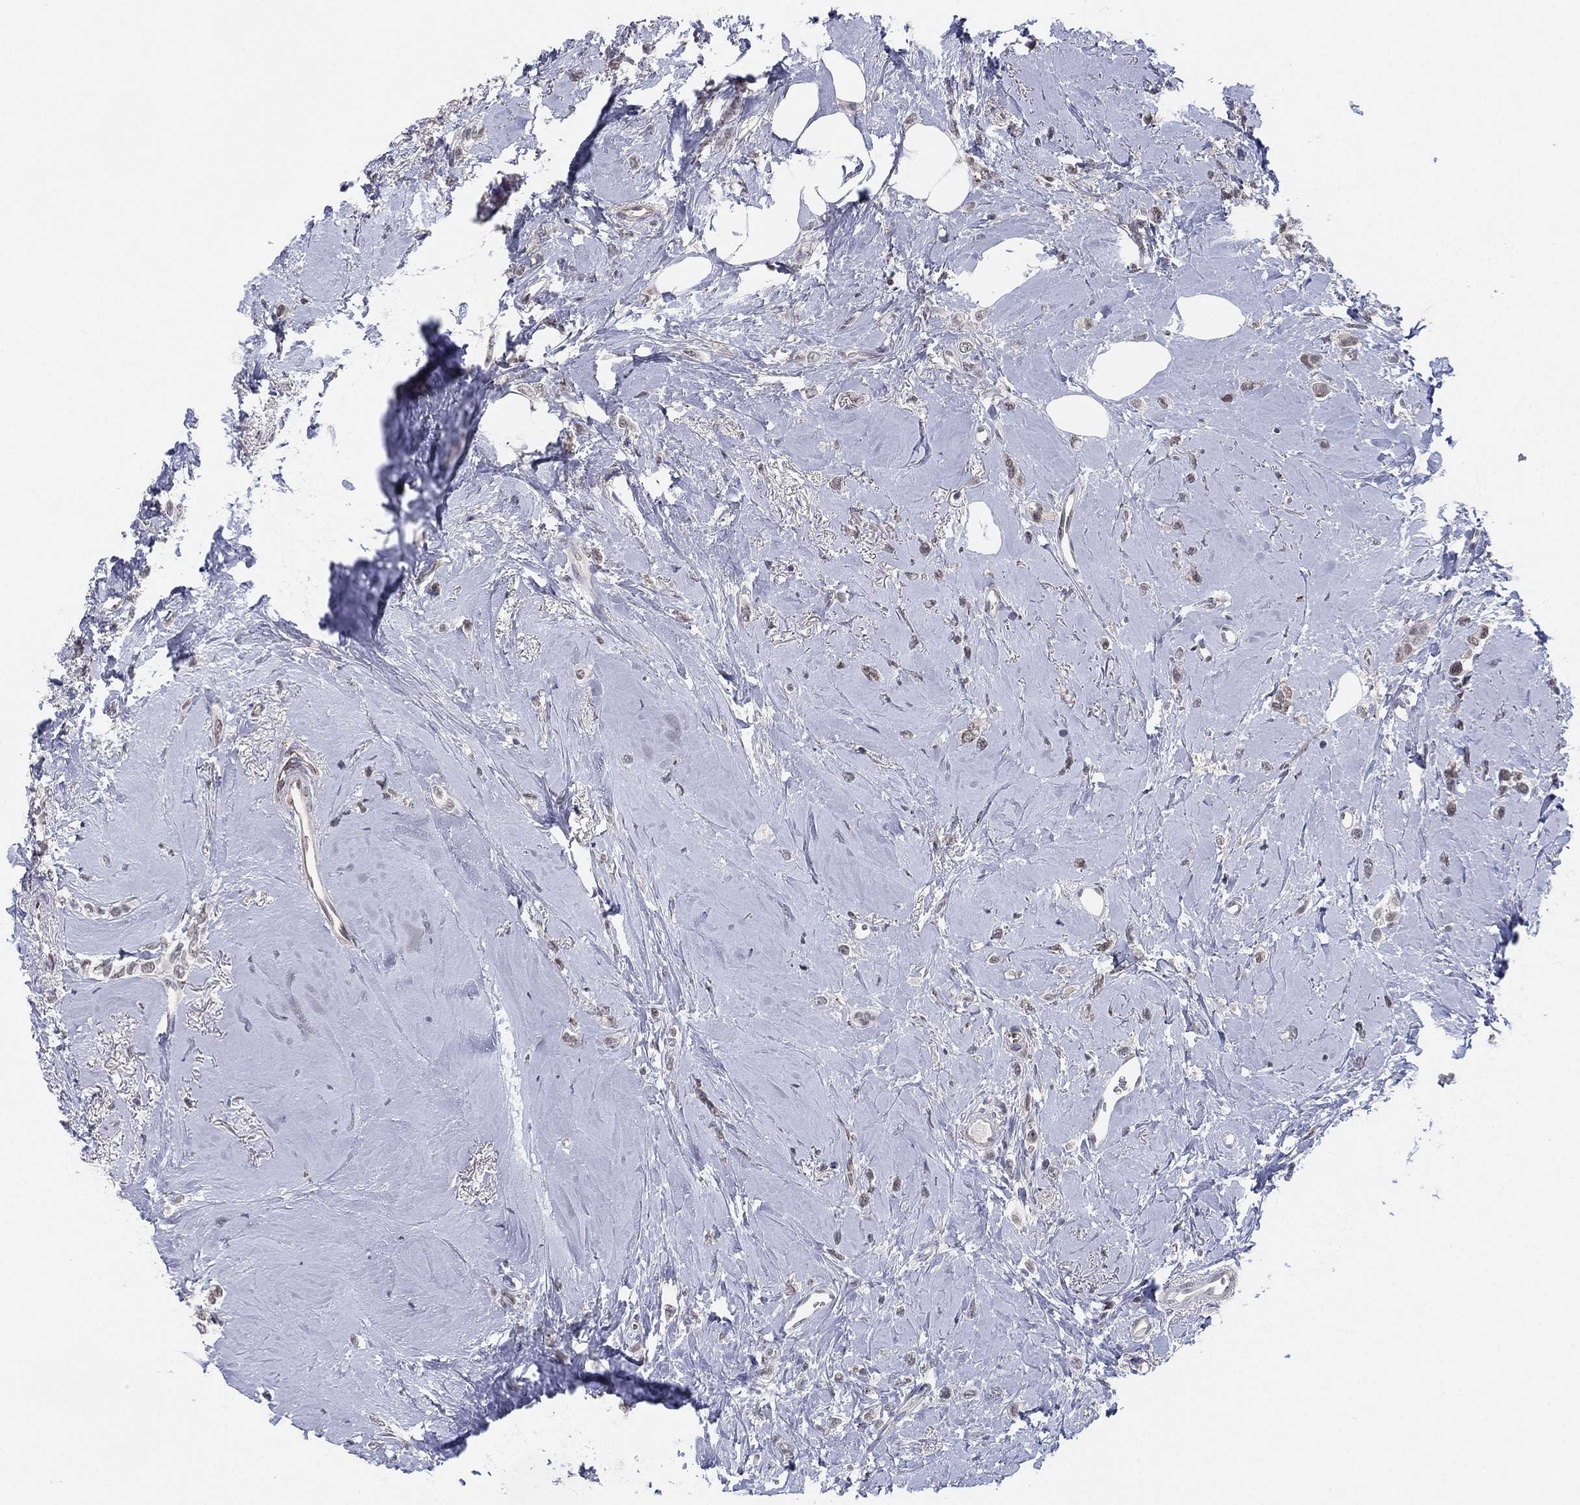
{"staining": {"intensity": "negative", "quantity": "none", "location": "none"}, "tissue": "breast cancer", "cell_type": "Tumor cells", "image_type": "cancer", "snomed": [{"axis": "morphology", "description": "Lobular carcinoma"}, {"axis": "topography", "description": "Breast"}], "caption": "Immunohistochemistry (IHC) of breast cancer (lobular carcinoma) exhibits no staining in tumor cells.", "gene": "CD177", "patient": {"sex": "female", "age": 66}}